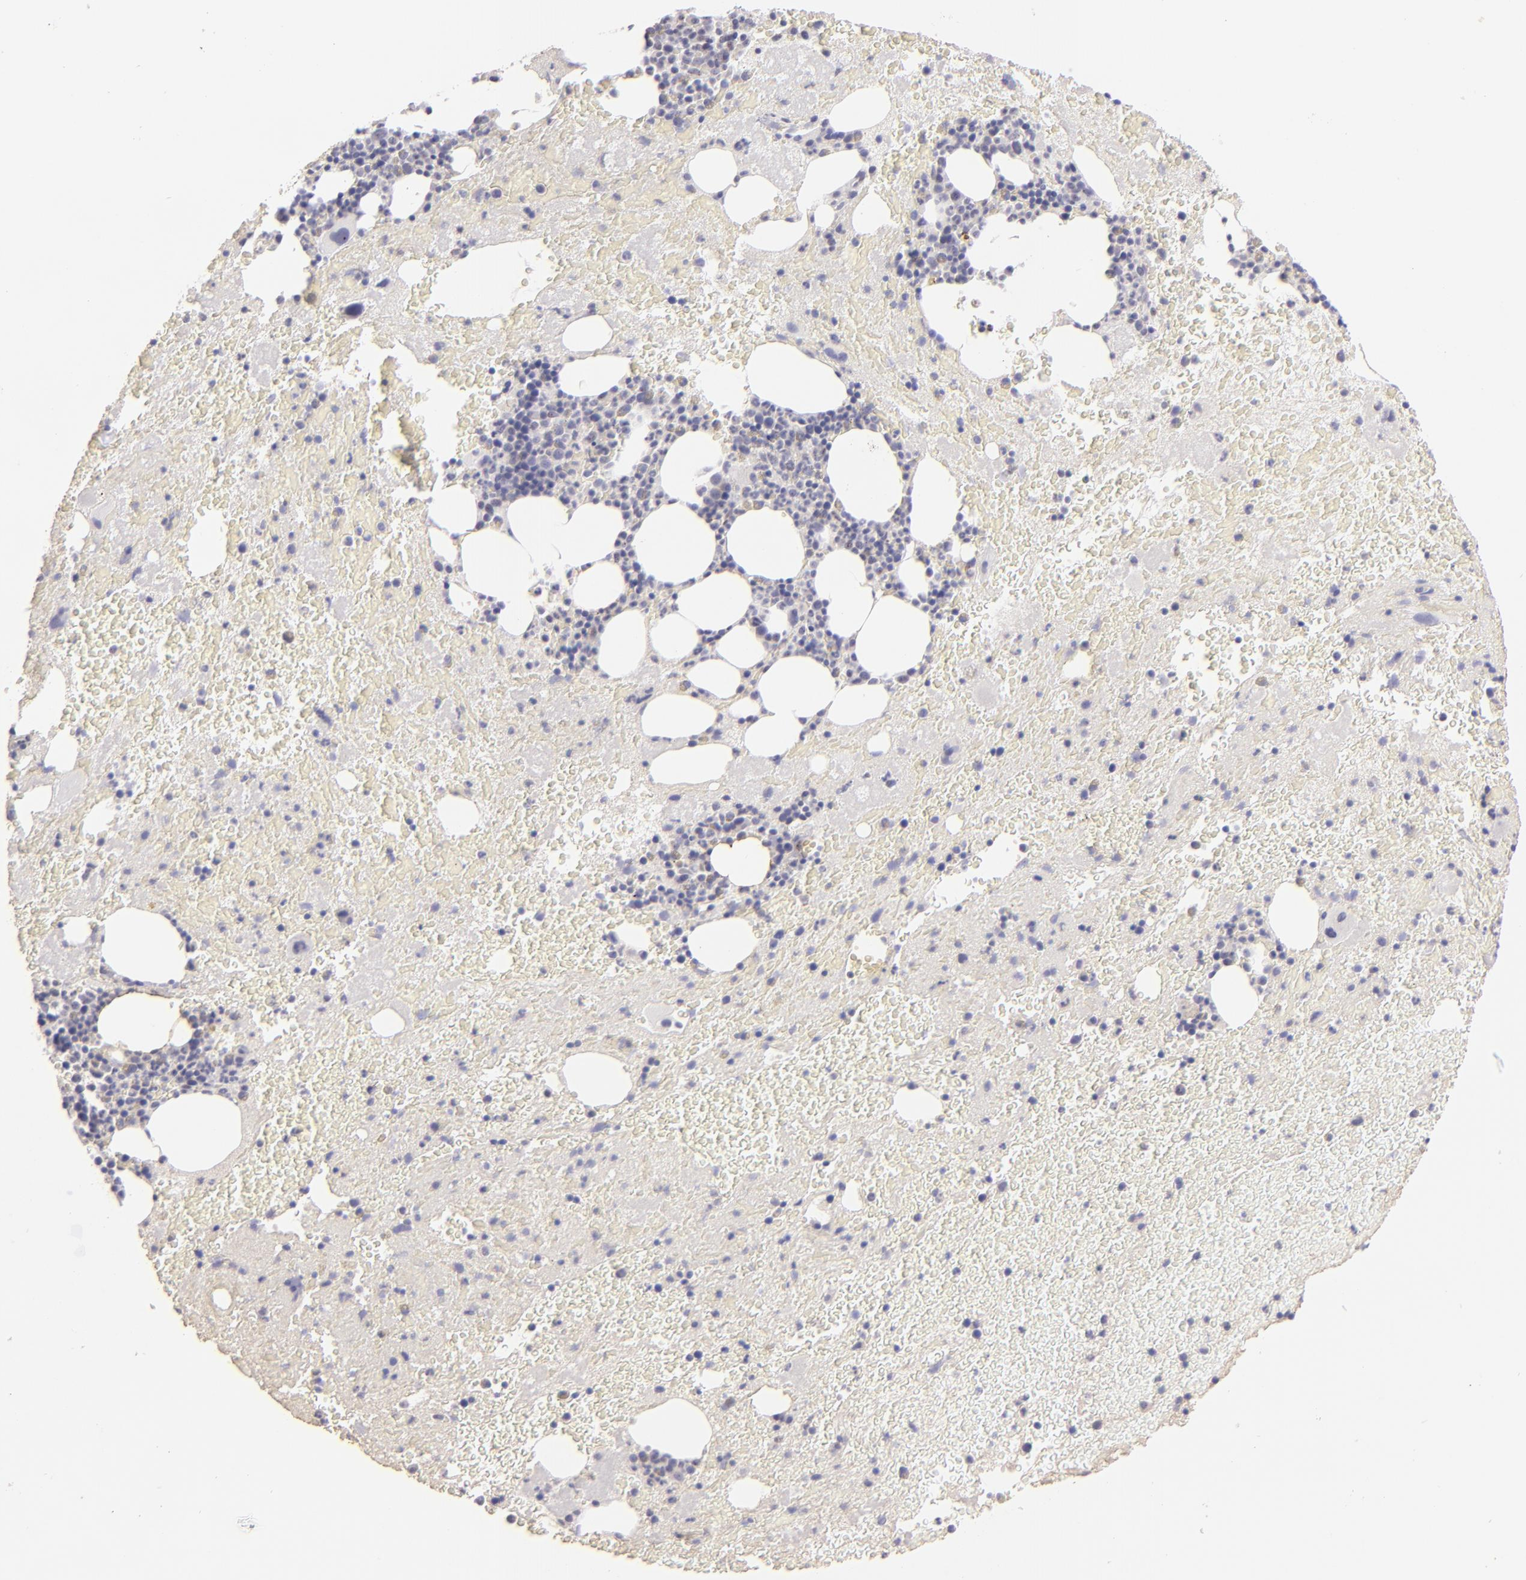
{"staining": {"intensity": "negative", "quantity": "none", "location": "none"}, "tissue": "bone marrow", "cell_type": "Hematopoietic cells", "image_type": "normal", "snomed": [{"axis": "morphology", "description": "Normal tissue, NOS"}, {"axis": "topography", "description": "Bone marrow"}], "caption": "The immunohistochemistry (IHC) image has no significant staining in hematopoietic cells of bone marrow. The staining was performed using DAB to visualize the protein expression in brown, while the nuclei were stained in blue with hematoxylin (Magnification: 20x).", "gene": "MAGEA1", "patient": {"sex": "male", "age": 76}}